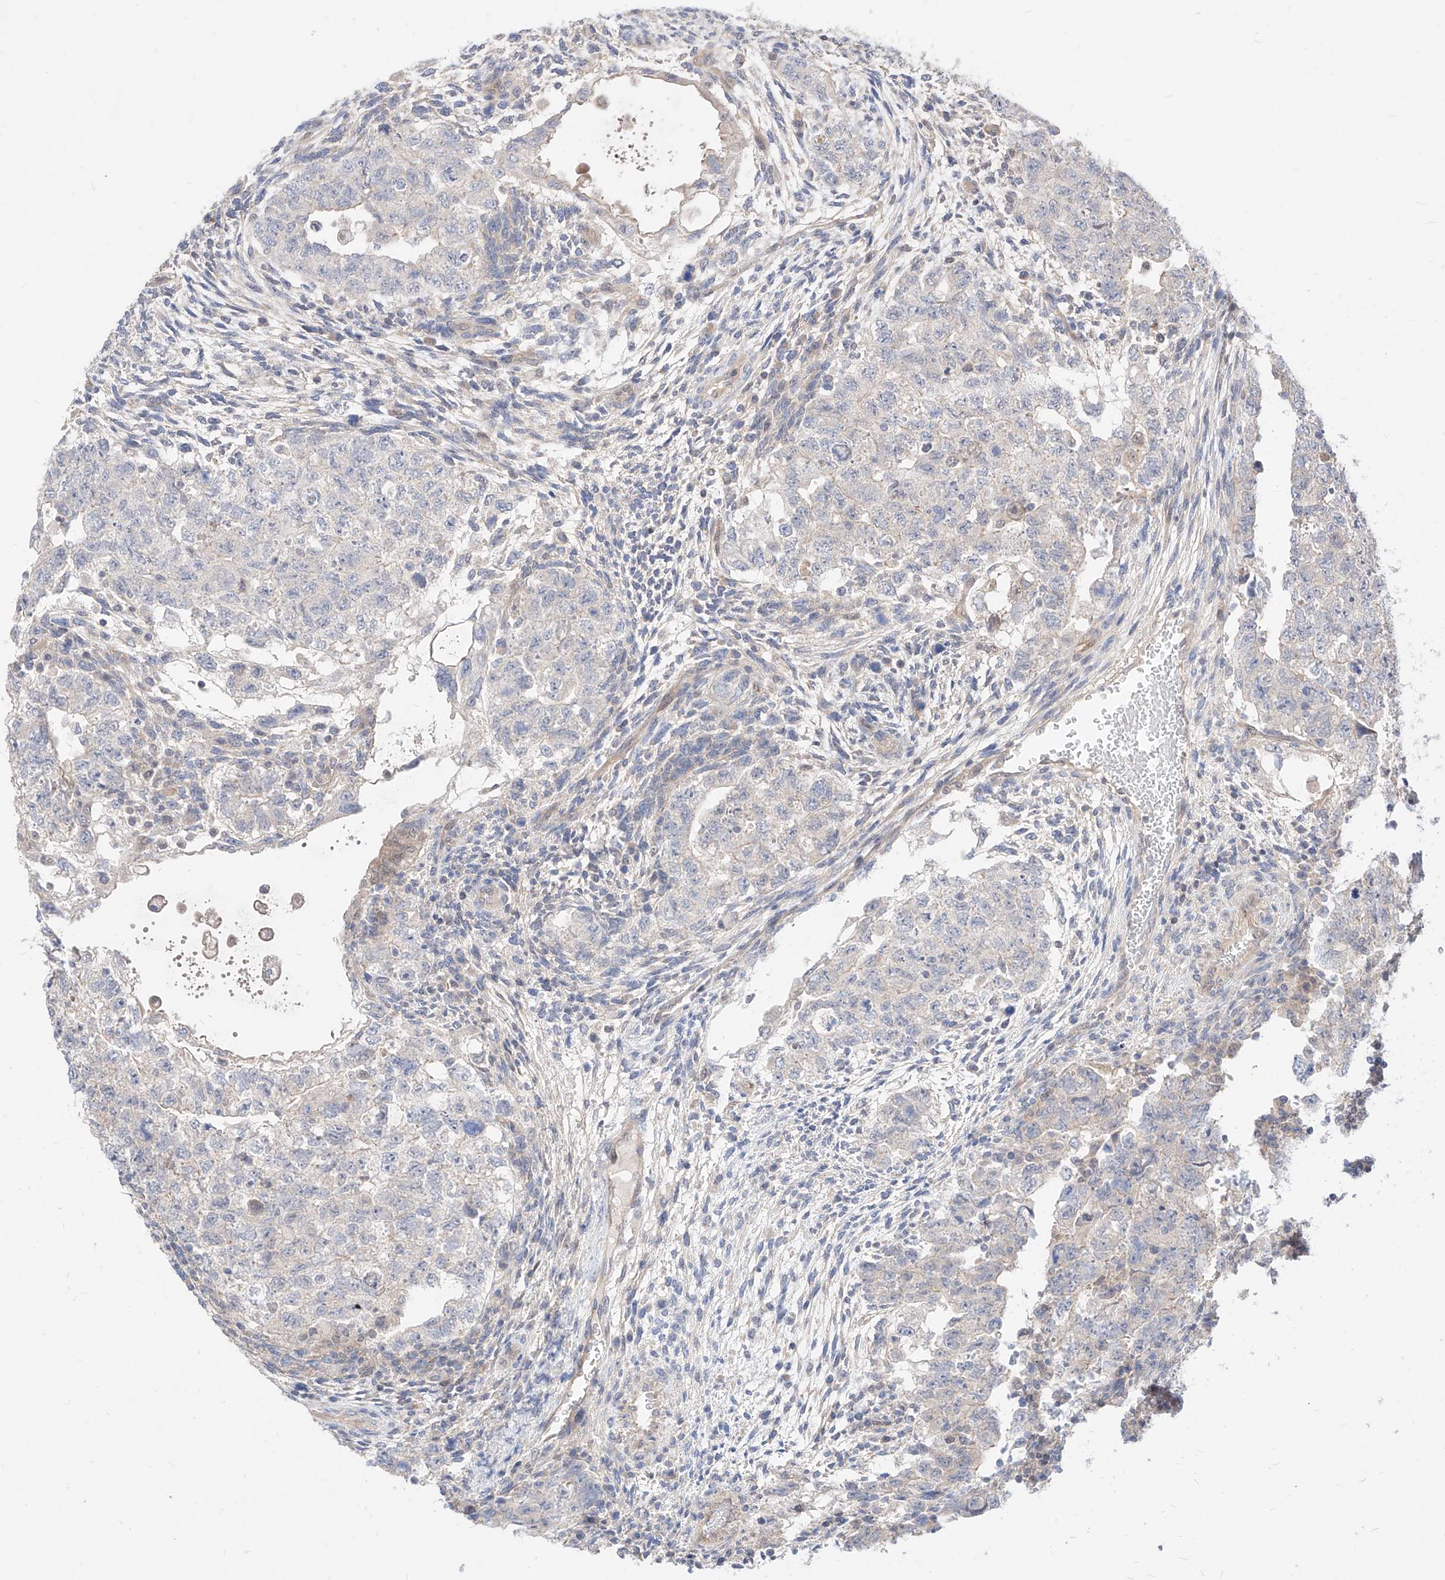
{"staining": {"intensity": "negative", "quantity": "none", "location": "none"}, "tissue": "testis cancer", "cell_type": "Tumor cells", "image_type": "cancer", "snomed": [{"axis": "morphology", "description": "Carcinoma, Embryonal, NOS"}, {"axis": "topography", "description": "Testis"}], "caption": "IHC image of testis embryonal carcinoma stained for a protein (brown), which reveals no positivity in tumor cells.", "gene": "TSNAX", "patient": {"sex": "male", "age": 36}}